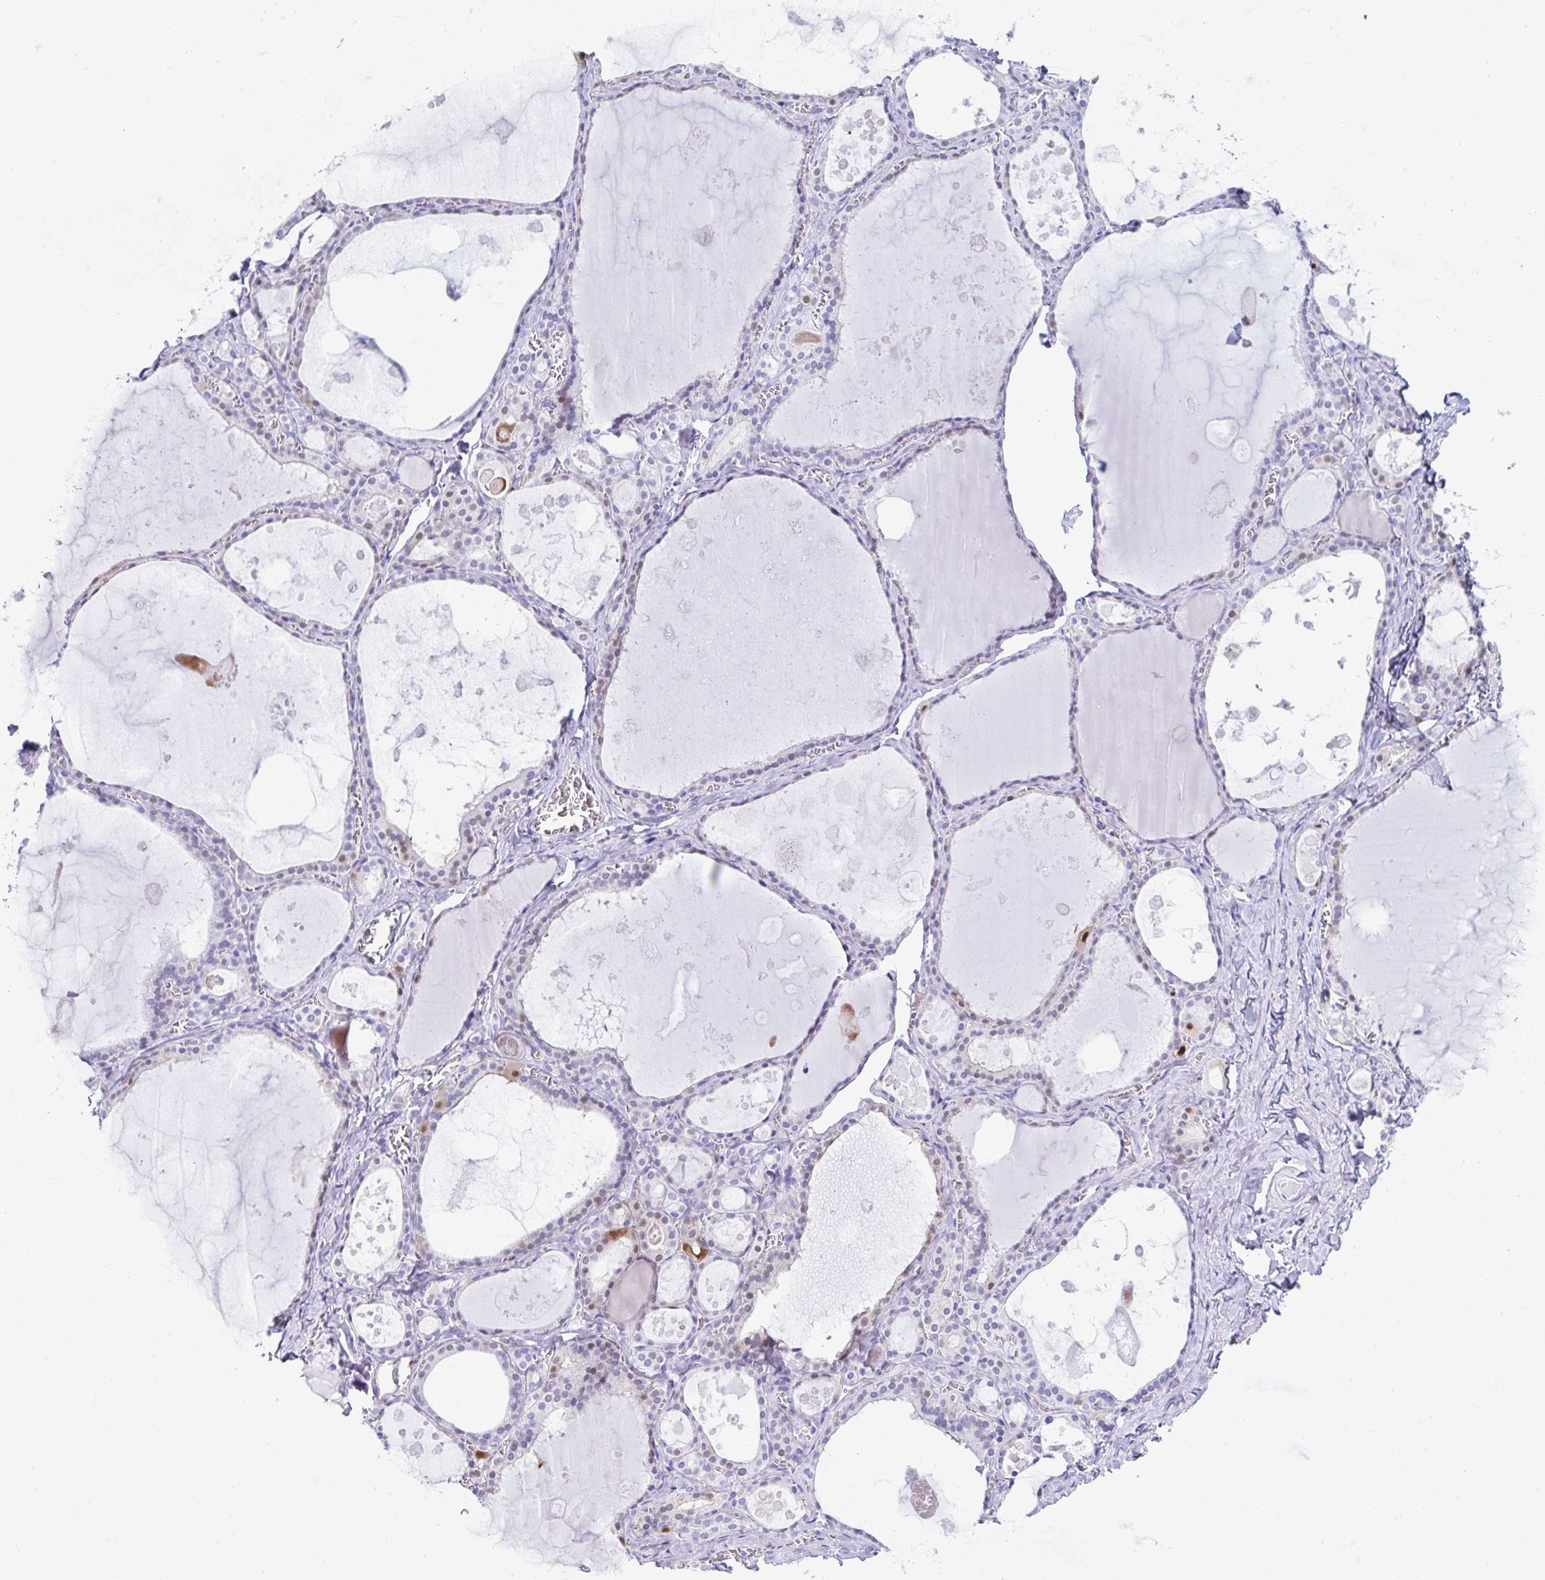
{"staining": {"intensity": "moderate", "quantity": "<25%", "location": "cytoplasmic/membranous,nuclear"}, "tissue": "thyroid gland", "cell_type": "Glandular cells", "image_type": "normal", "snomed": [{"axis": "morphology", "description": "Normal tissue, NOS"}, {"axis": "topography", "description": "Thyroid gland"}], "caption": "Benign thyroid gland demonstrates moderate cytoplasmic/membranous,nuclear staining in approximately <25% of glandular cells, visualized by immunohistochemistry. (DAB IHC with brightfield microscopy, high magnification).", "gene": "GKN2", "patient": {"sex": "male", "age": 56}}